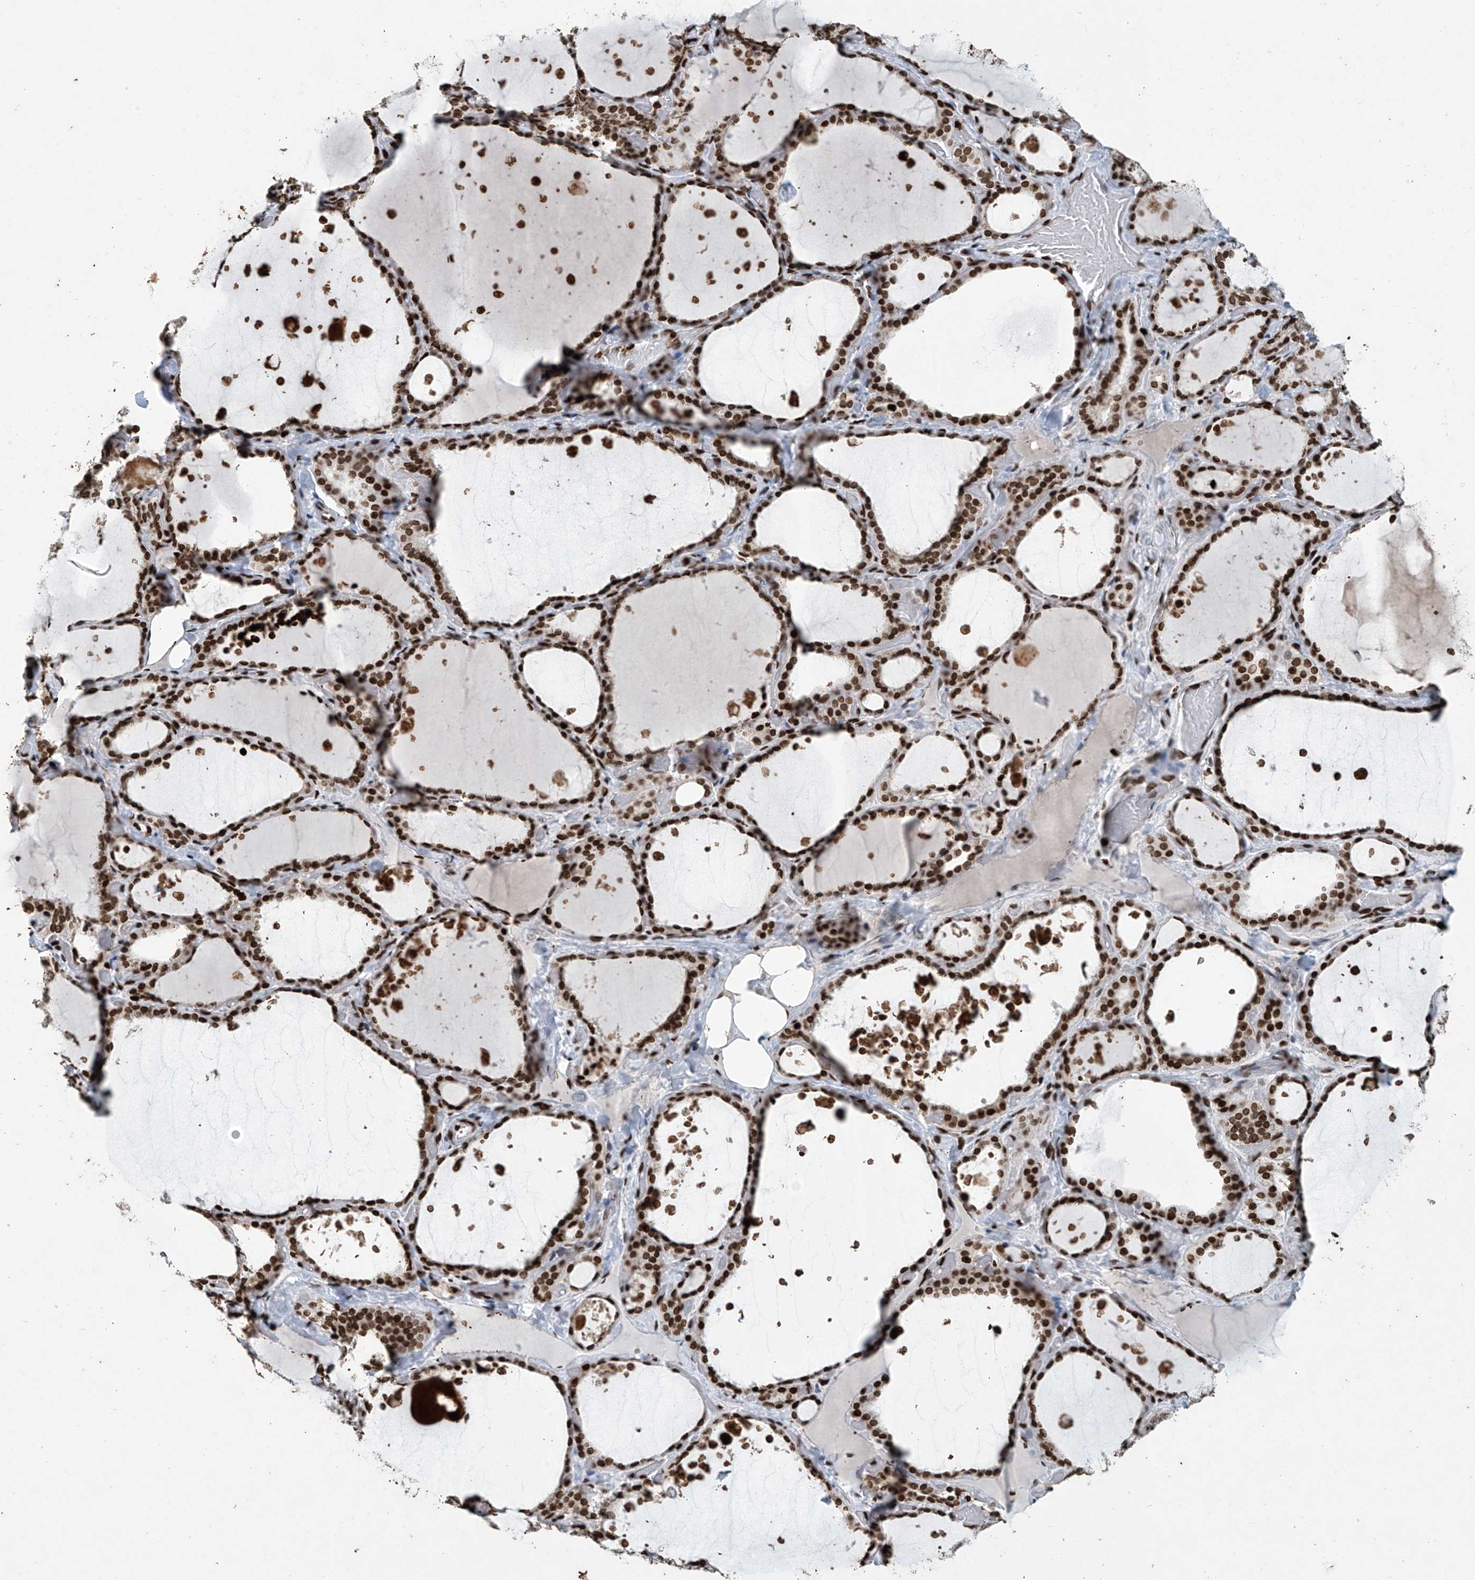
{"staining": {"intensity": "strong", "quantity": ">75%", "location": "nuclear"}, "tissue": "thyroid gland", "cell_type": "Glandular cells", "image_type": "normal", "snomed": [{"axis": "morphology", "description": "Normal tissue, NOS"}, {"axis": "topography", "description": "Thyroid gland"}], "caption": "Immunohistochemistry image of benign thyroid gland: human thyroid gland stained using immunohistochemistry displays high levels of strong protein expression localized specifically in the nuclear of glandular cells, appearing as a nuclear brown color.", "gene": "H4C16", "patient": {"sex": "female", "age": 44}}